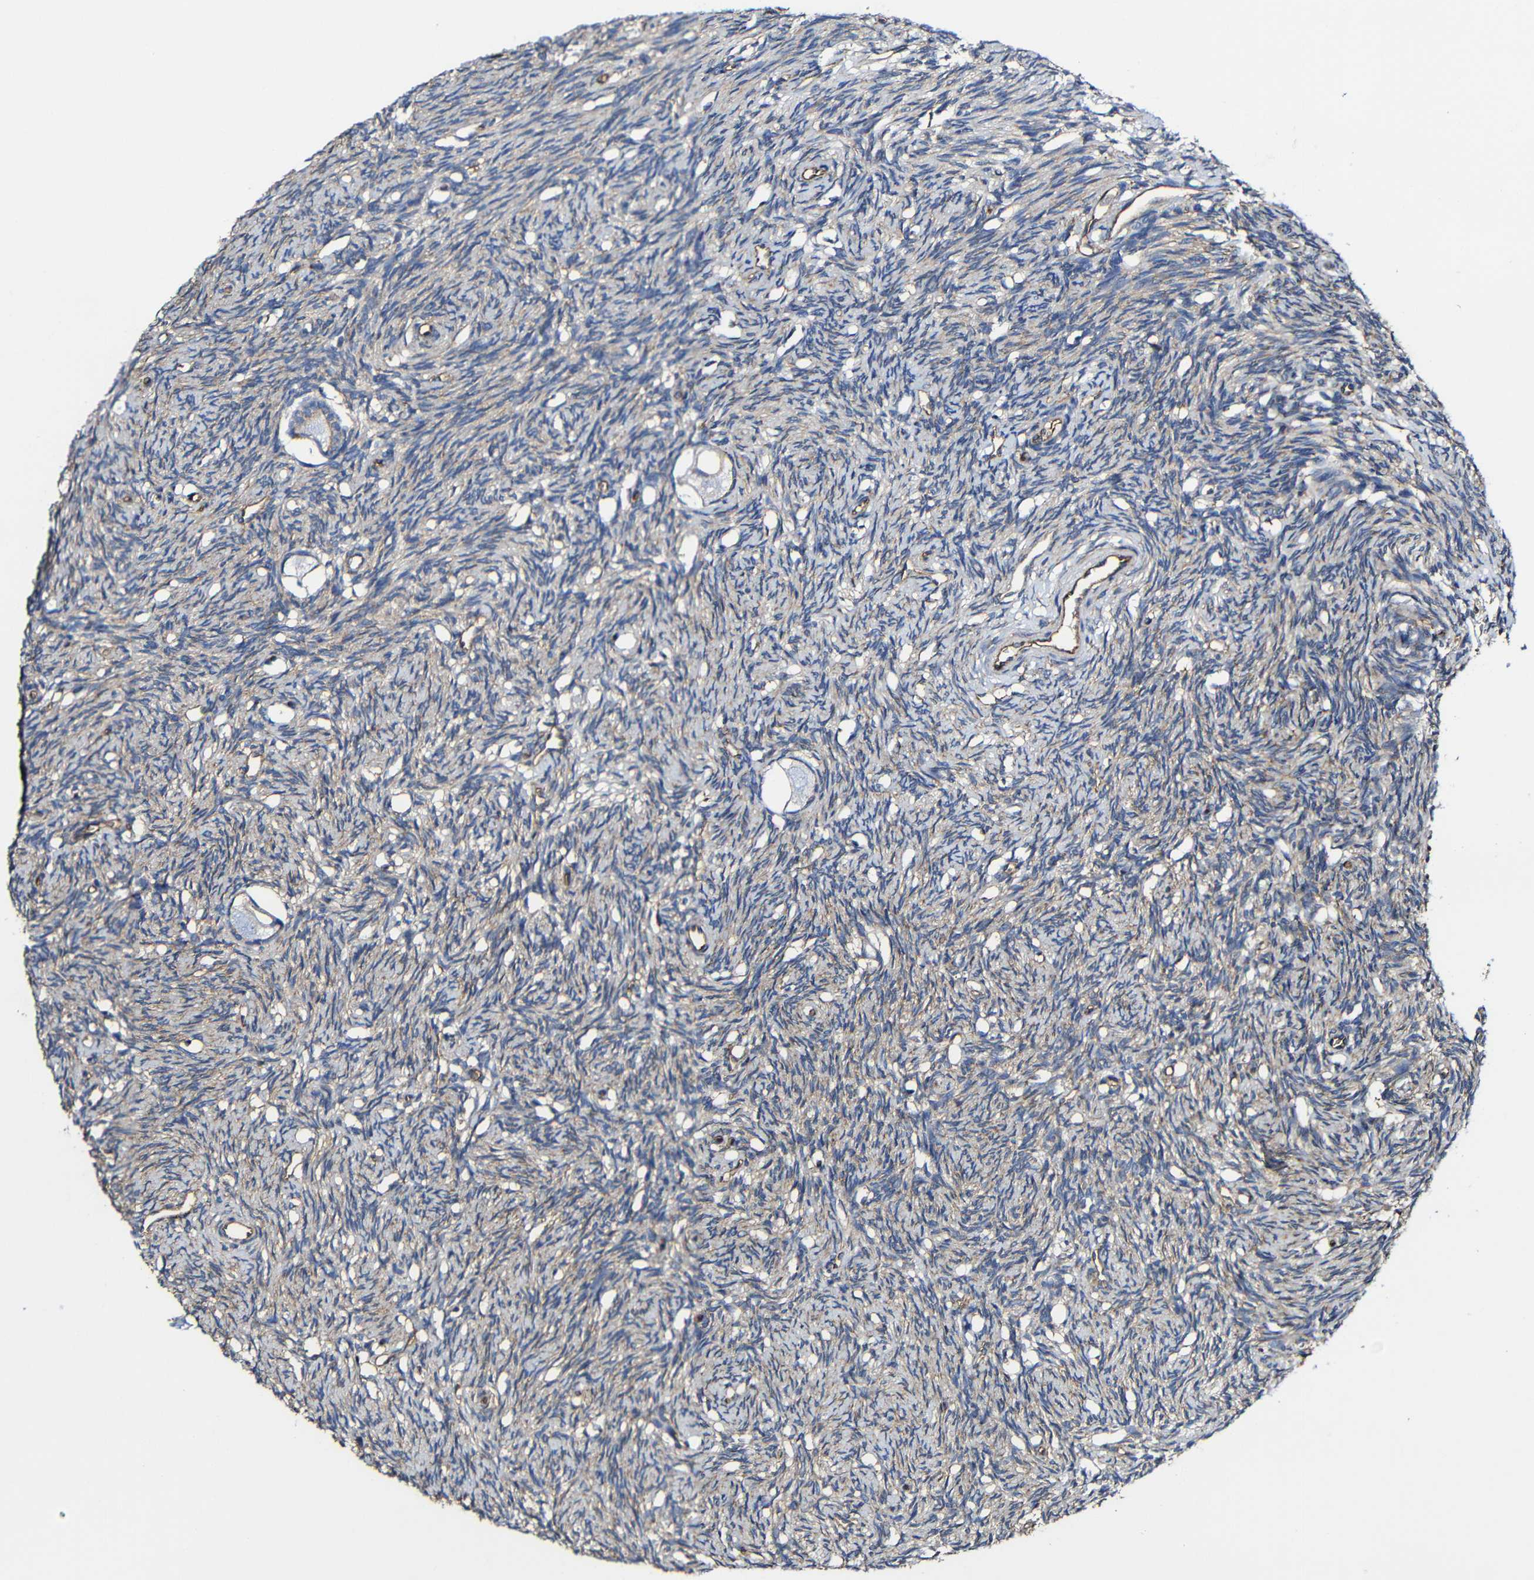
{"staining": {"intensity": "weak", "quantity": ">75%", "location": "cytoplasmic/membranous"}, "tissue": "ovary", "cell_type": "Follicle cells", "image_type": "normal", "snomed": [{"axis": "morphology", "description": "Normal tissue, NOS"}, {"axis": "topography", "description": "Ovary"}], "caption": "Protein analysis of unremarkable ovary displays weak cytoplasmic/membranous expression in about >75% of follicle cells.", "gene": "MSN", "patient": {"sex": "female", "age": 33}}